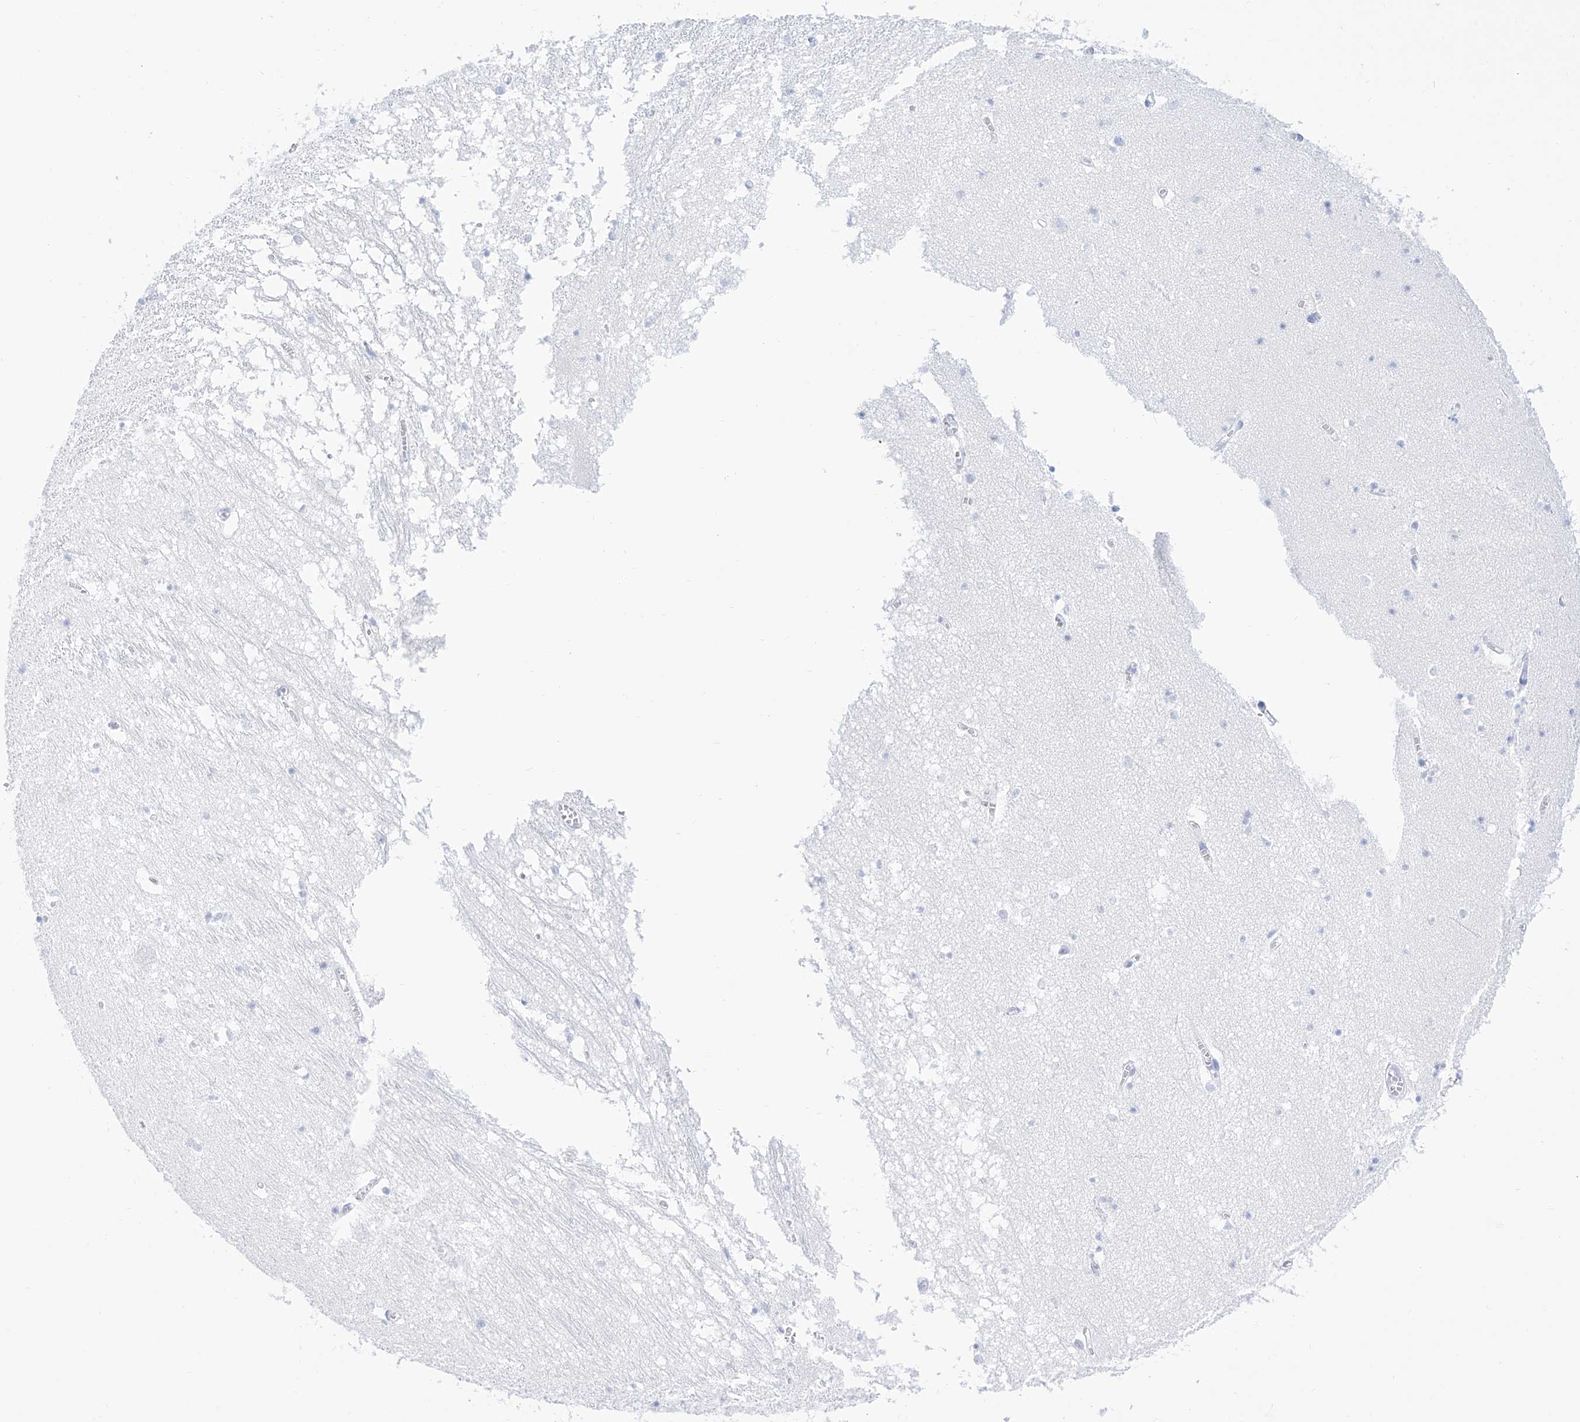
{"staining": {"intensity": "negative", "quantity": "none", "location": "none"}, "tissue": "hippocampus", "cell_type": "Glial cells", "image_type": "normal", "snomed": [{"axis": "morphology", "description": "Normal tissue, NOS"}, {"axis": "topography", "description": "Hippocampus"}], "caption": "High magnification brightfield microscopy of benign hippocampus stained with DAB (3,3'-diaminobenzidine) (brown) and counterstained with hematoxylin (blue): glial cells show no significant staining.", "gene": "TRPC7", "patient": {"sex": "male", "age": 70}}